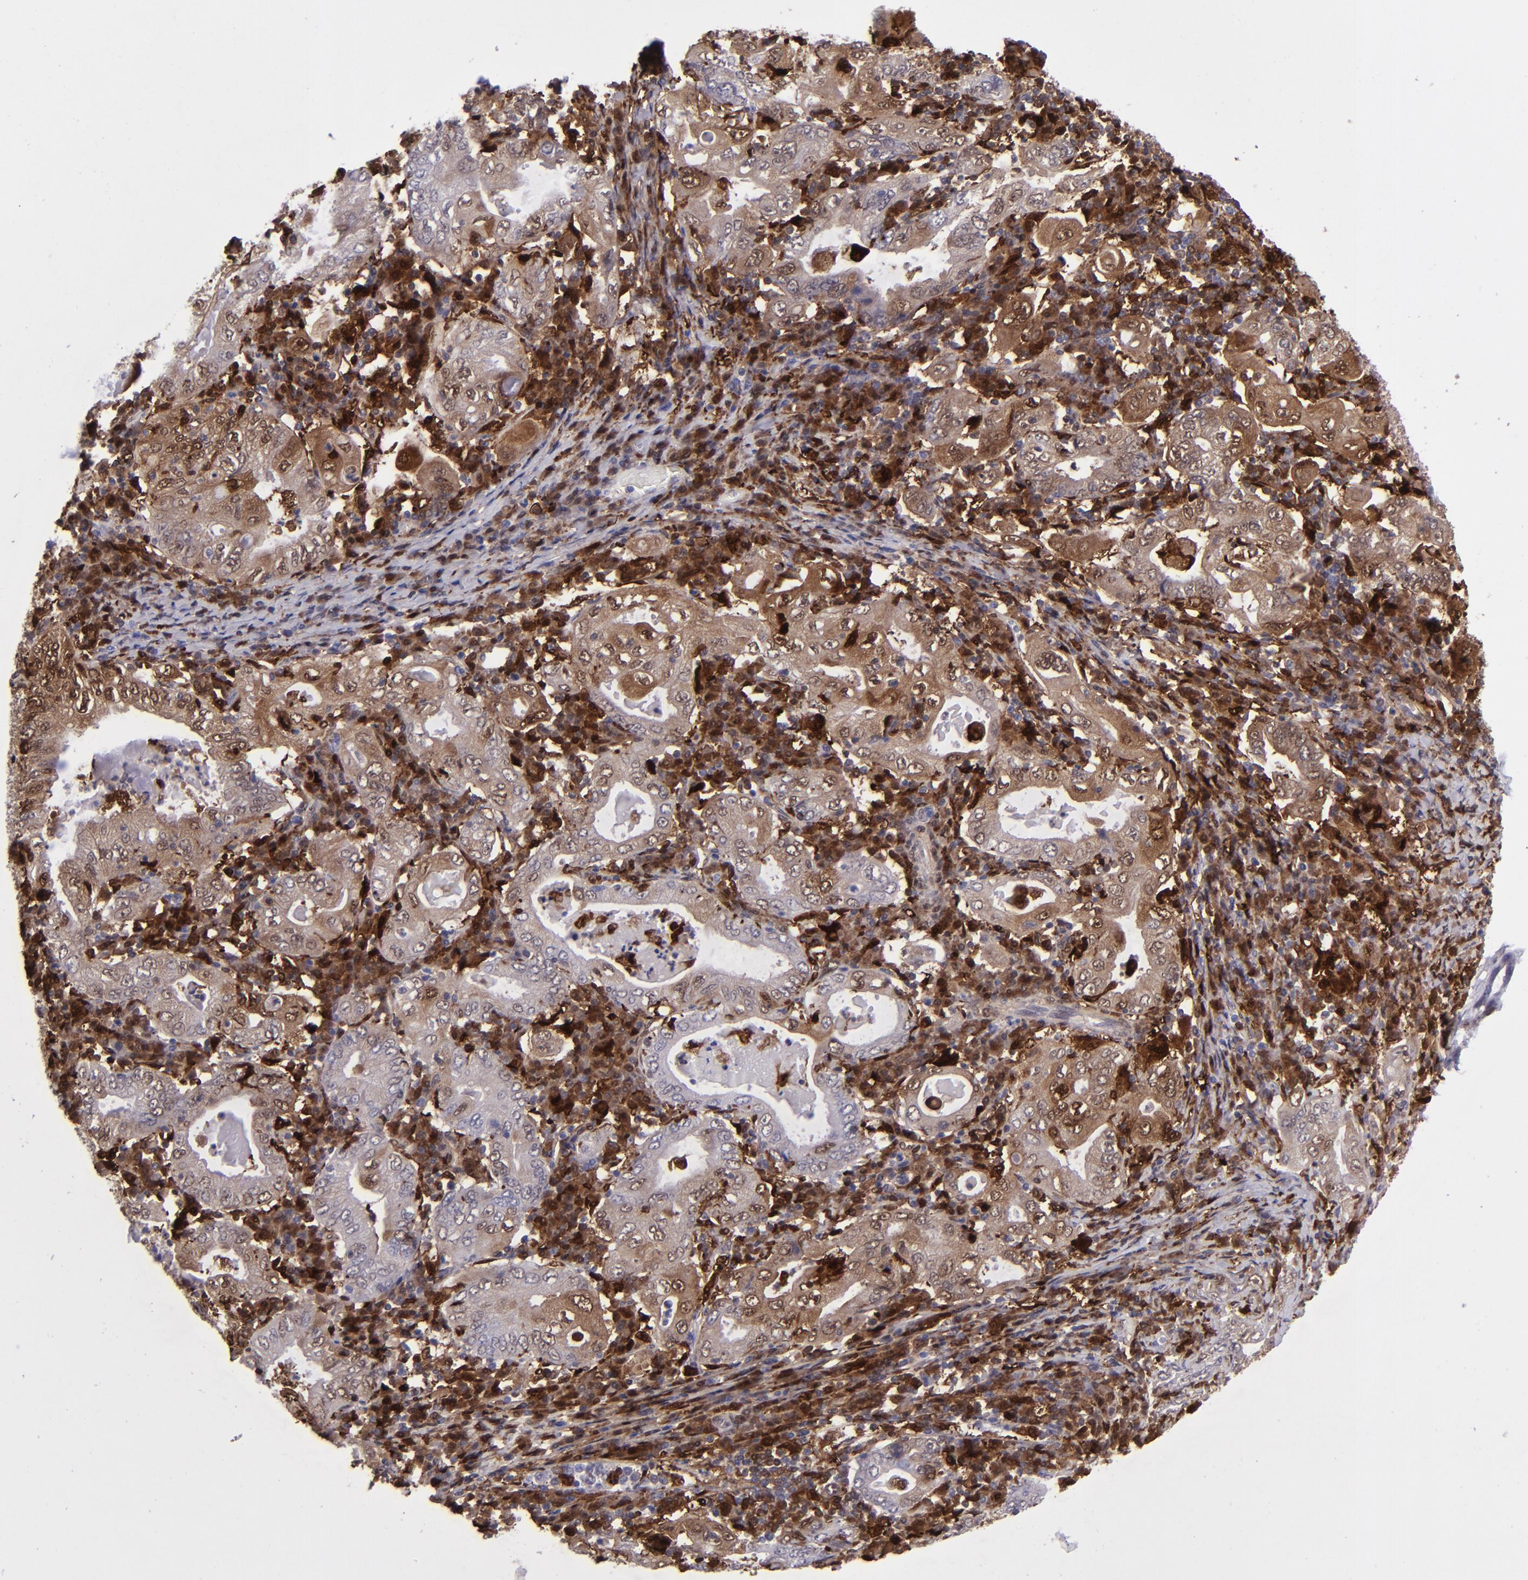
{"staining": {"intensity": "moderate", "quantity": ">75%", "location": "cytoplasmic/membranous"}, "tissue": "stomach cancer", "cell_type": "Tumor cells", "image_type": "cancer", "snomed": [{"axis": "morphology", "description": "Normal tissue, NOS"}, {"axis": "morphology", "description": "Adenocarcinoma, NOS"}, {"axis": "topography", "description": "Esophagus"}, {"axis": "topography", "description": "Stomach, upper"}, {"axis": "topography", "description": "Peripheral nerve tissue"}], "caption": "A high-resolution micrograph shows immunohistochemistry (IHC) staining of adenocarcinoma (stomach), which shows moderate cytoplasmic/membranous expression in about >75% of tumor cells.", "gene": "TYMP", "patient": {"sex": "male", "age": 62}}